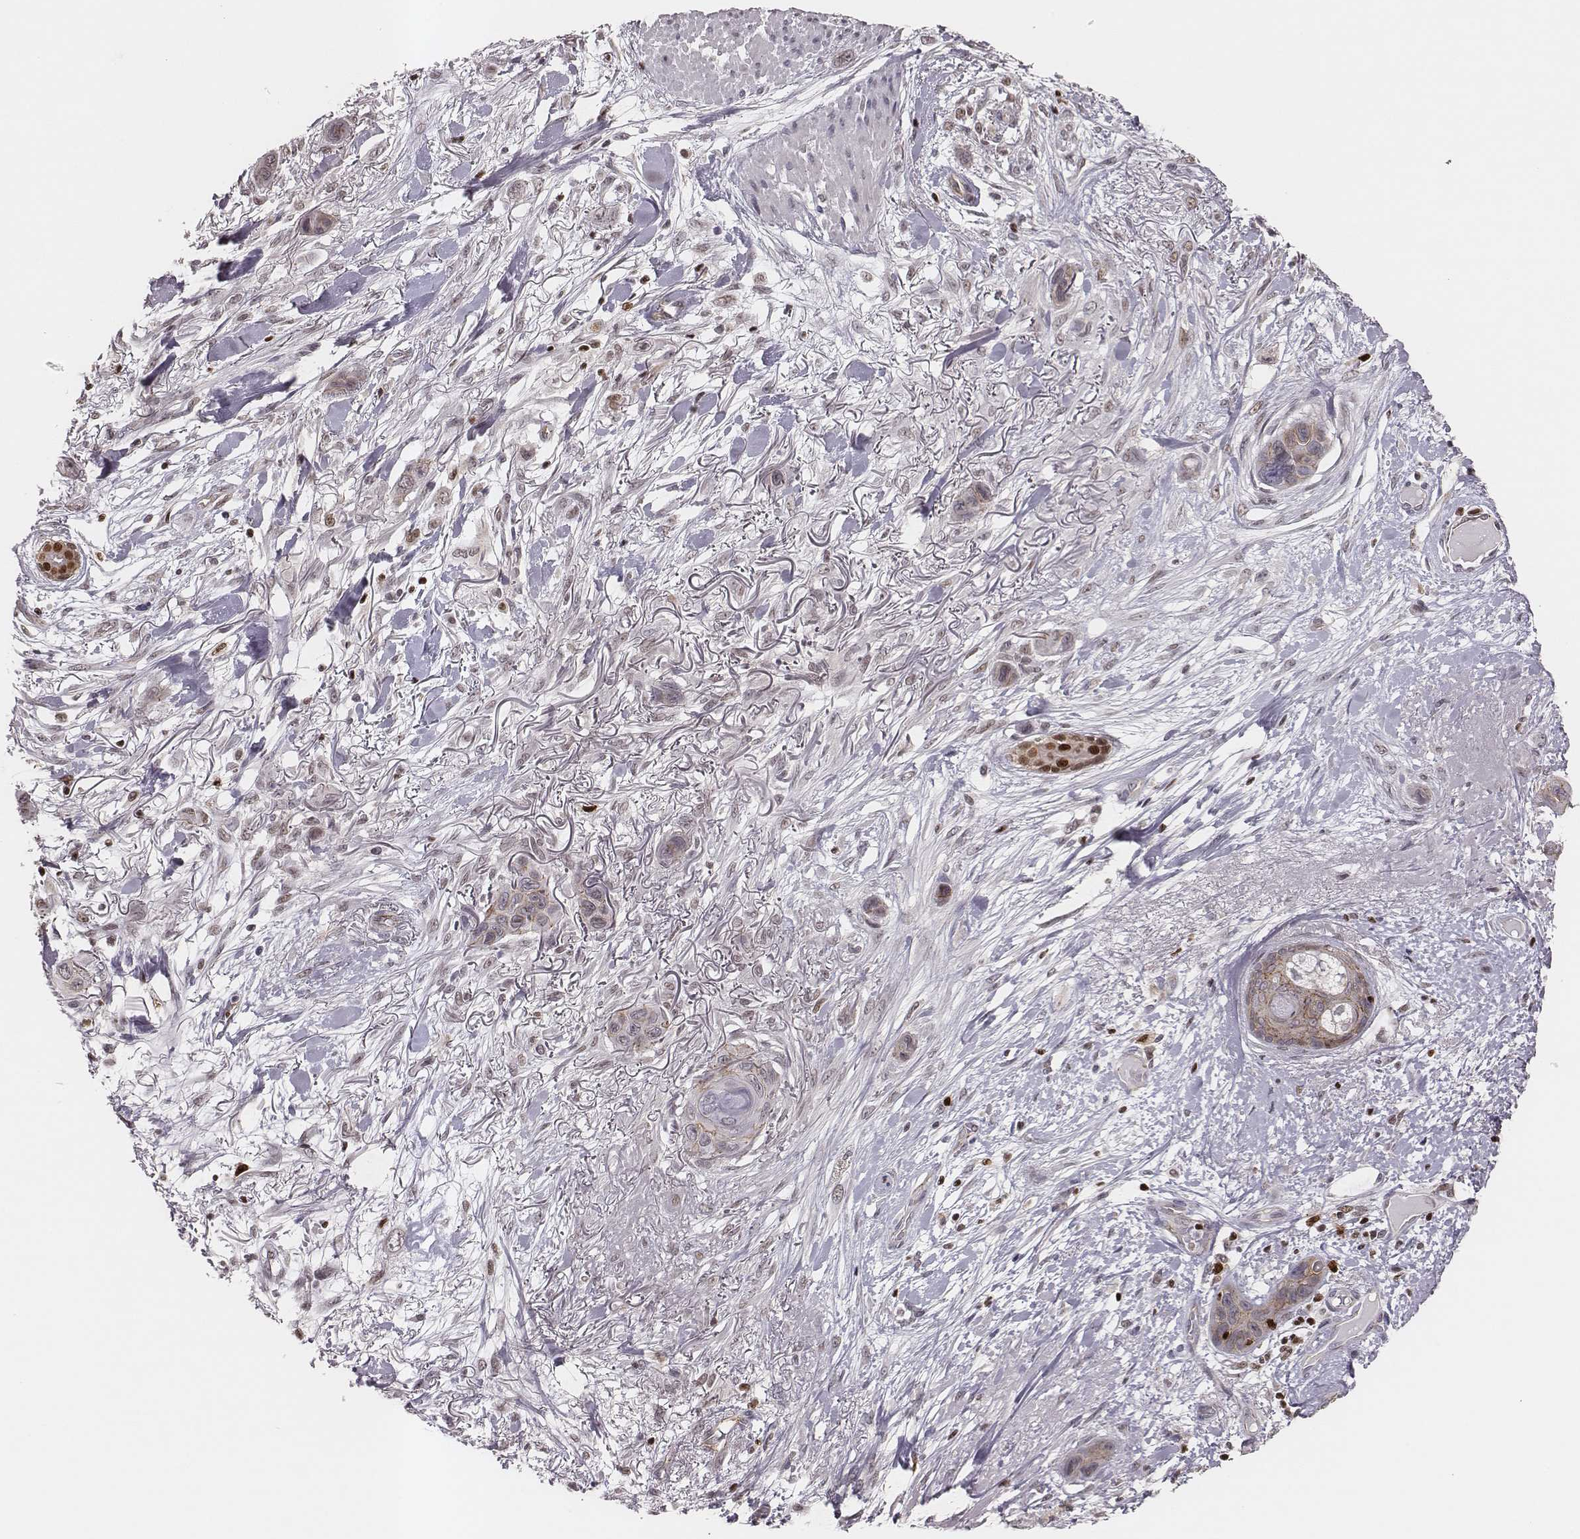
{"staining": {"intensity": "moderate", "quantity": "25%-75%", "location": "cytoplasmic/membranous,nuclear"}, "tissue": "skin cancer", "cell_type": "Tumor cells", "image_type": "cancer", "snomed": [{"axis": "morphology", "description": "Squamous cell carcinoma, NOS"}, {"axis": "topography", "description": "Skin"}], "caption": "DAB (3,3'-diaminobenzidine) immunohistochemical staining of human skin cancer (squamous cell carcinoma) exhibits moderate cytoplasmic/membranous and nuclear protein positivity in about 25%-75% of tumor cells.", "gene": "WDR59", "patient": {"sex": "male", "age": 79}}